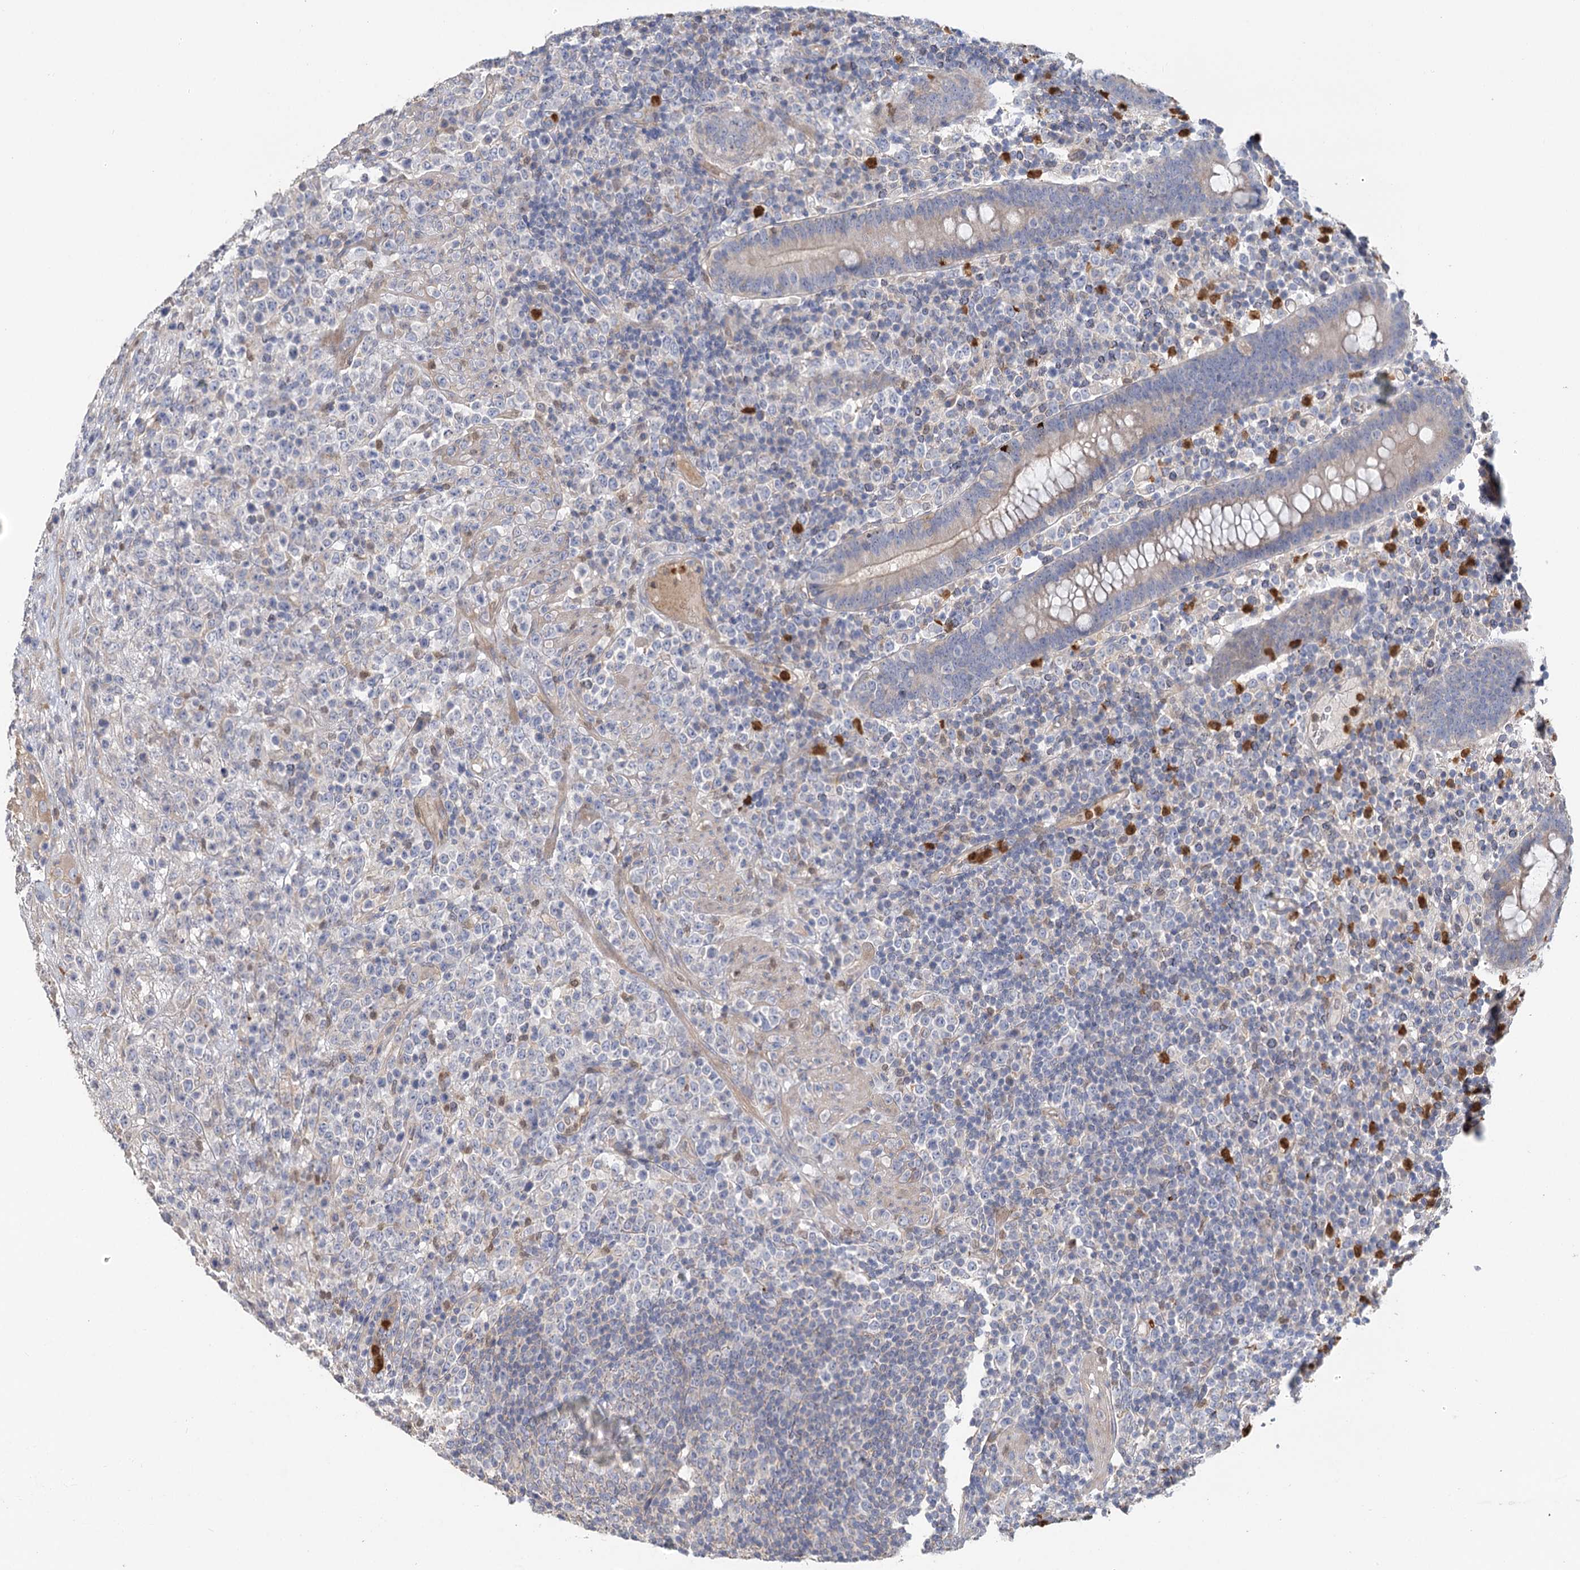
{"staining": {"intensity": "negative", "quantity": "none", "location": "none"}, "tissue": "lymphoma", "cell_type": "Tumor cells", "image_type": "cancer", "snomed": [{"axis": "morphology", "description": "Malignant lymphoma, non-Hodgkin's type, High grade"}, {"axis": "topography", "description": "Colon"}], "caption": "A high-resolution micrograph shows IHC staining of lymphoma, which reveals no significant staining in tumor cells.", "gene": "EPB41L5", "patient": {"sex": "female", "age": 53}}